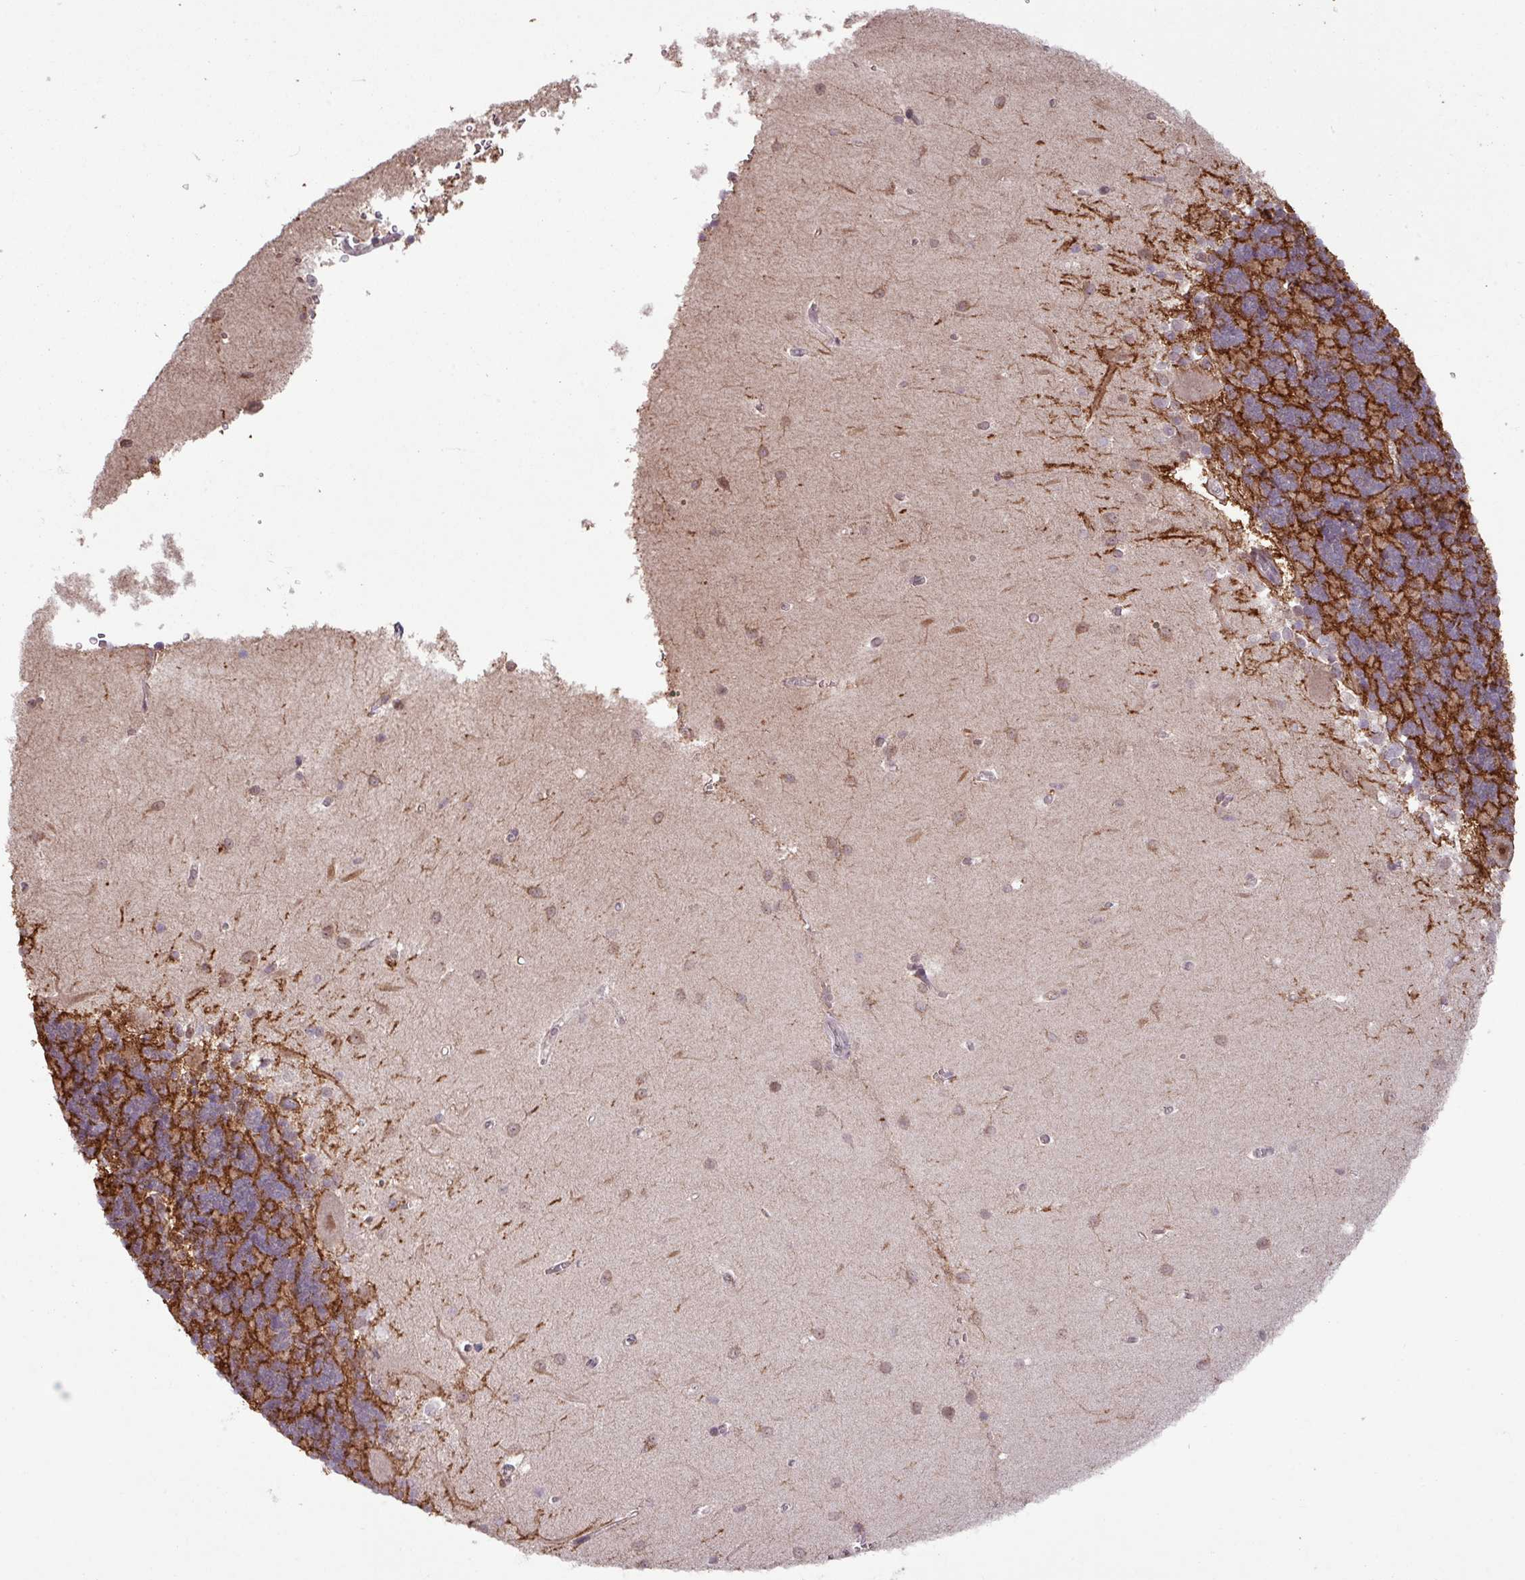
{"staining": {"intensity": "moderate", "quantity": "25%-75%", "location": "cytoplasmic/membranous"}, "tissue": "cerebellum", "cell_type": "Cells in granular layer", "image_type": "normal", "snomed": [{"axis": "morphology", "description": "Normal tissue, NOS"}, {"axis": "topography", "description": "Cerebellum"}], "caption": "A medium amount of moderate cytoplasmic/membranous positivity is seen in about 25%-75% of cells in granular layer in unremarkable cerebellum. (brown staining indicates protein expression, while blue staining denotes nuclei).", "gene": "GON7", "patient": {"sex": "male", "age": 37}}